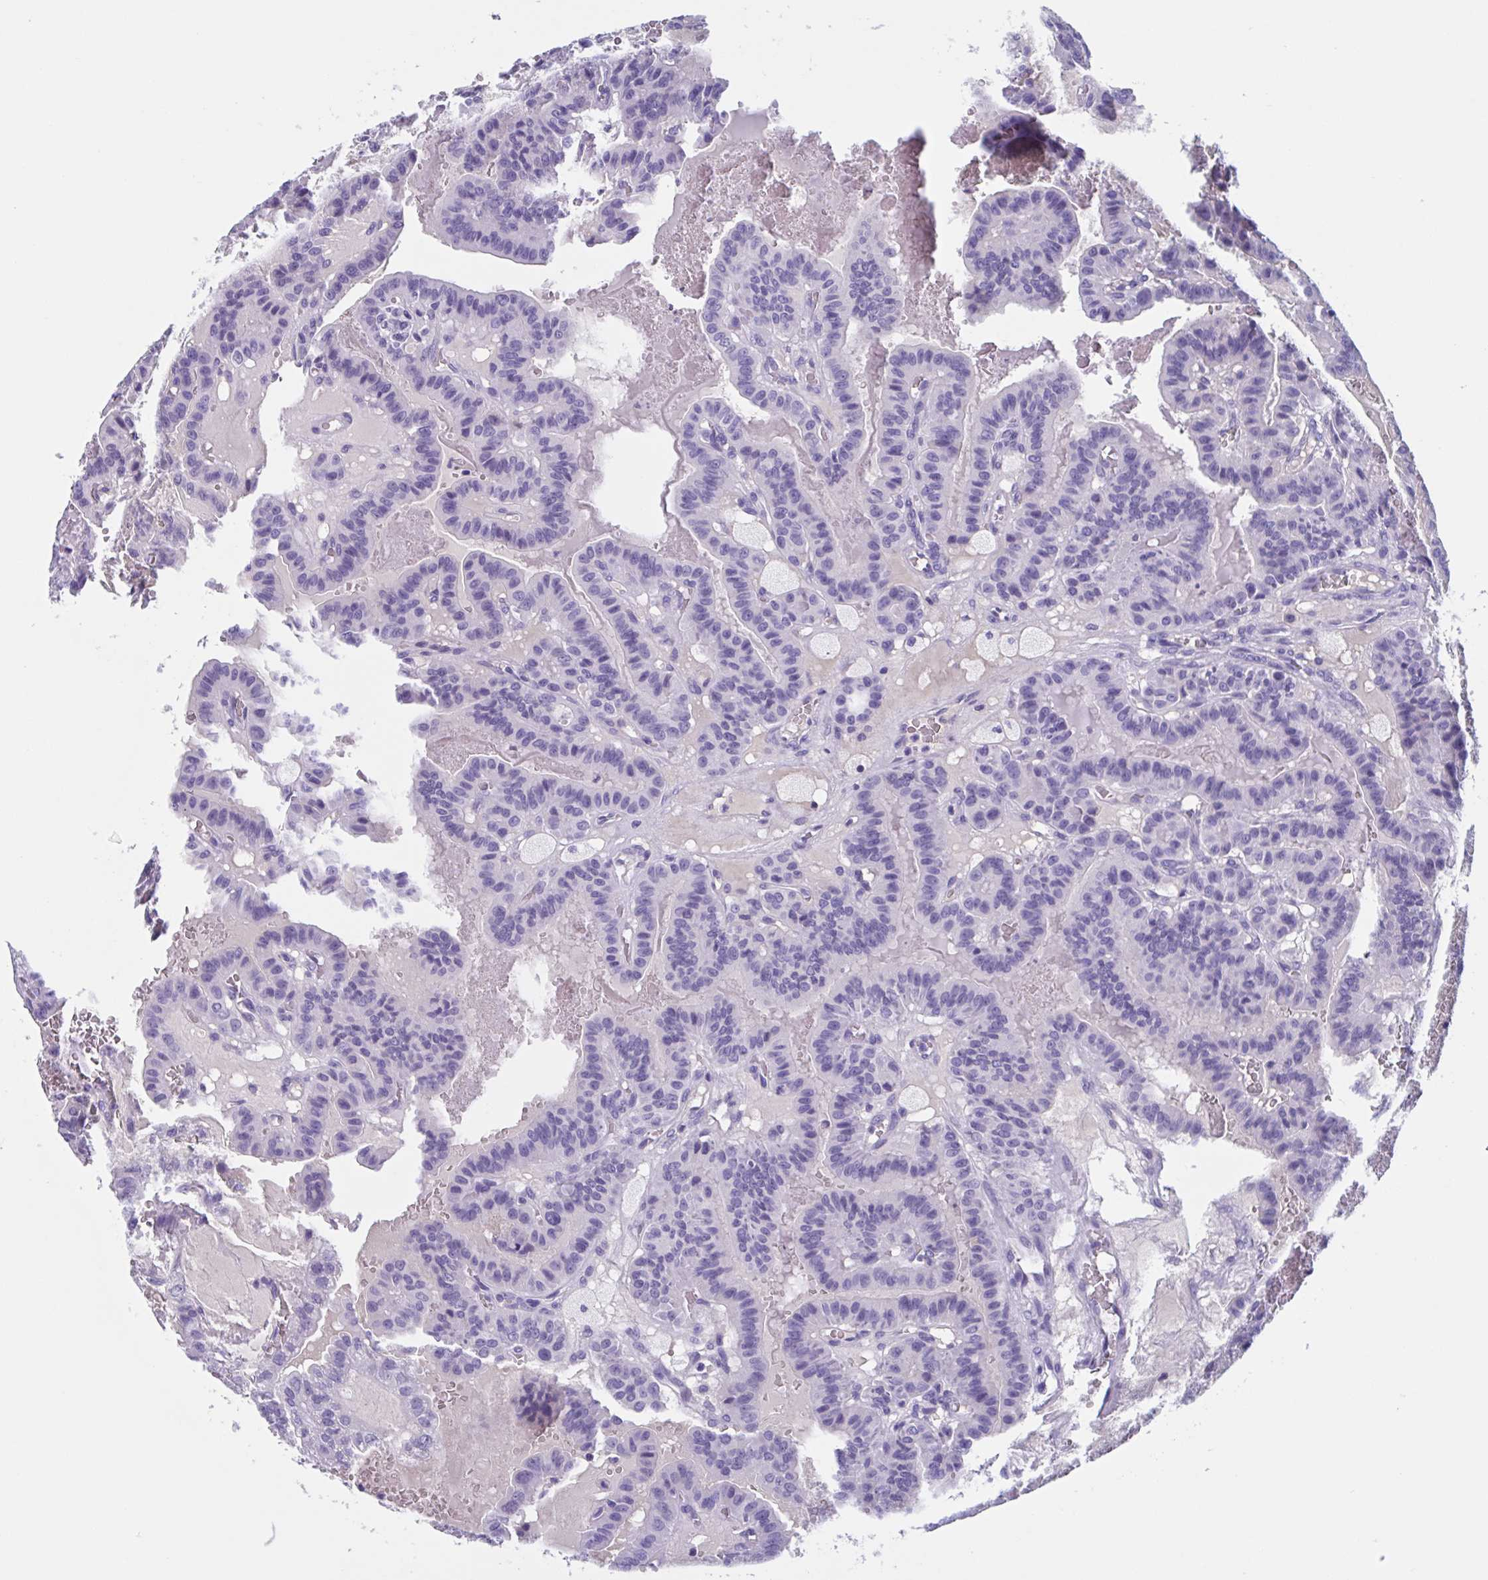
{"staining": {"intensity": "negative", "quantity": "none", "location": "none"}, "tissue": "thyroid cancer", "cell_type": "Tumor cells", "image_type": "cancer", "snomed": [{"axis": "morphology", "description": "Papillary adenocarcinoma, NOS"}, {"axis": "topography", "description": "Thyroid gland"}], "caption": "An image of thyroid cancer stained for a protein displays no brown staining in tumor cells.", "gene": "USP35", "patient": {"sex": "male", "age": 87}}